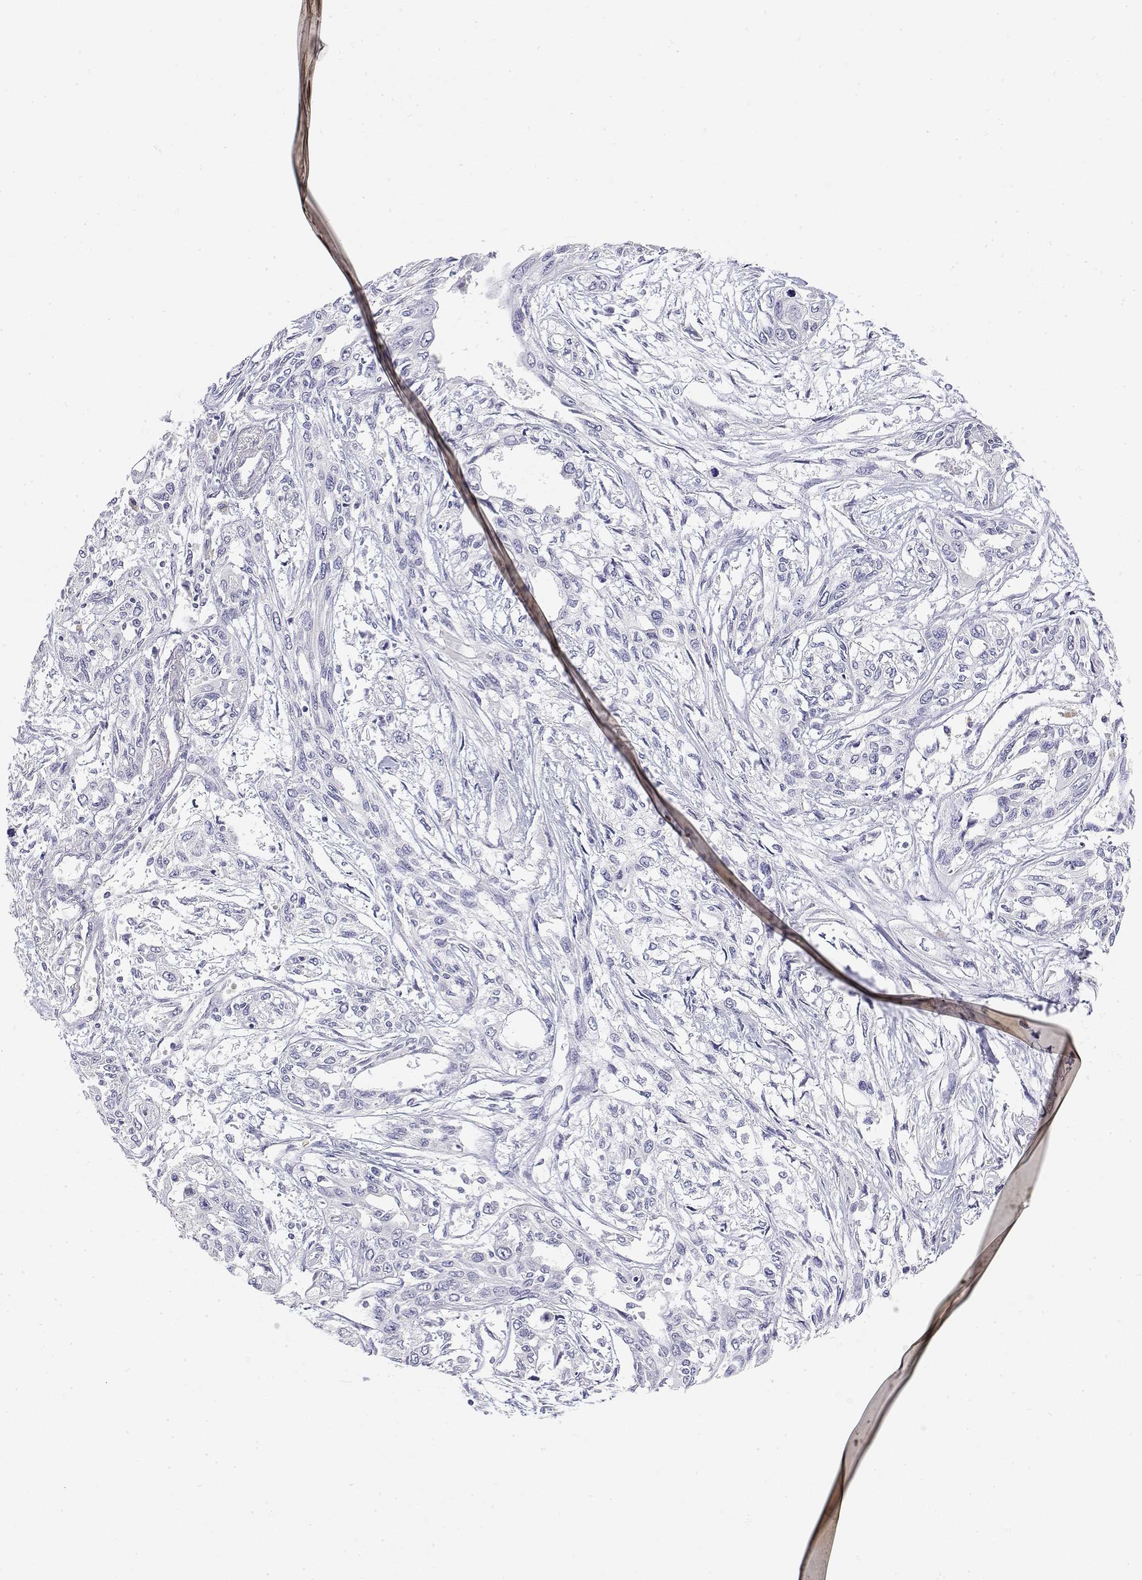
{"staining": {"intensity": "negative", "quantity": "none", "location": "none"}, "tissue": "pancreatic cancer", "cell_type": "Tumor cells", "image_type": "cancer", "snomed": [{"axis": "morphology", "description": "Adenocarcinoma, NOS"}, {"axis": "topography", "description": "Pancreas"}], "caption": "High power microscopy histopathology image of an immunohistochemistry photomicrograph of adenocarcinoma (pancreatic), revealing no significant positivity in tumor cells.", "gene": "MISP", "patient": {"sex": "female", "age": 55}}